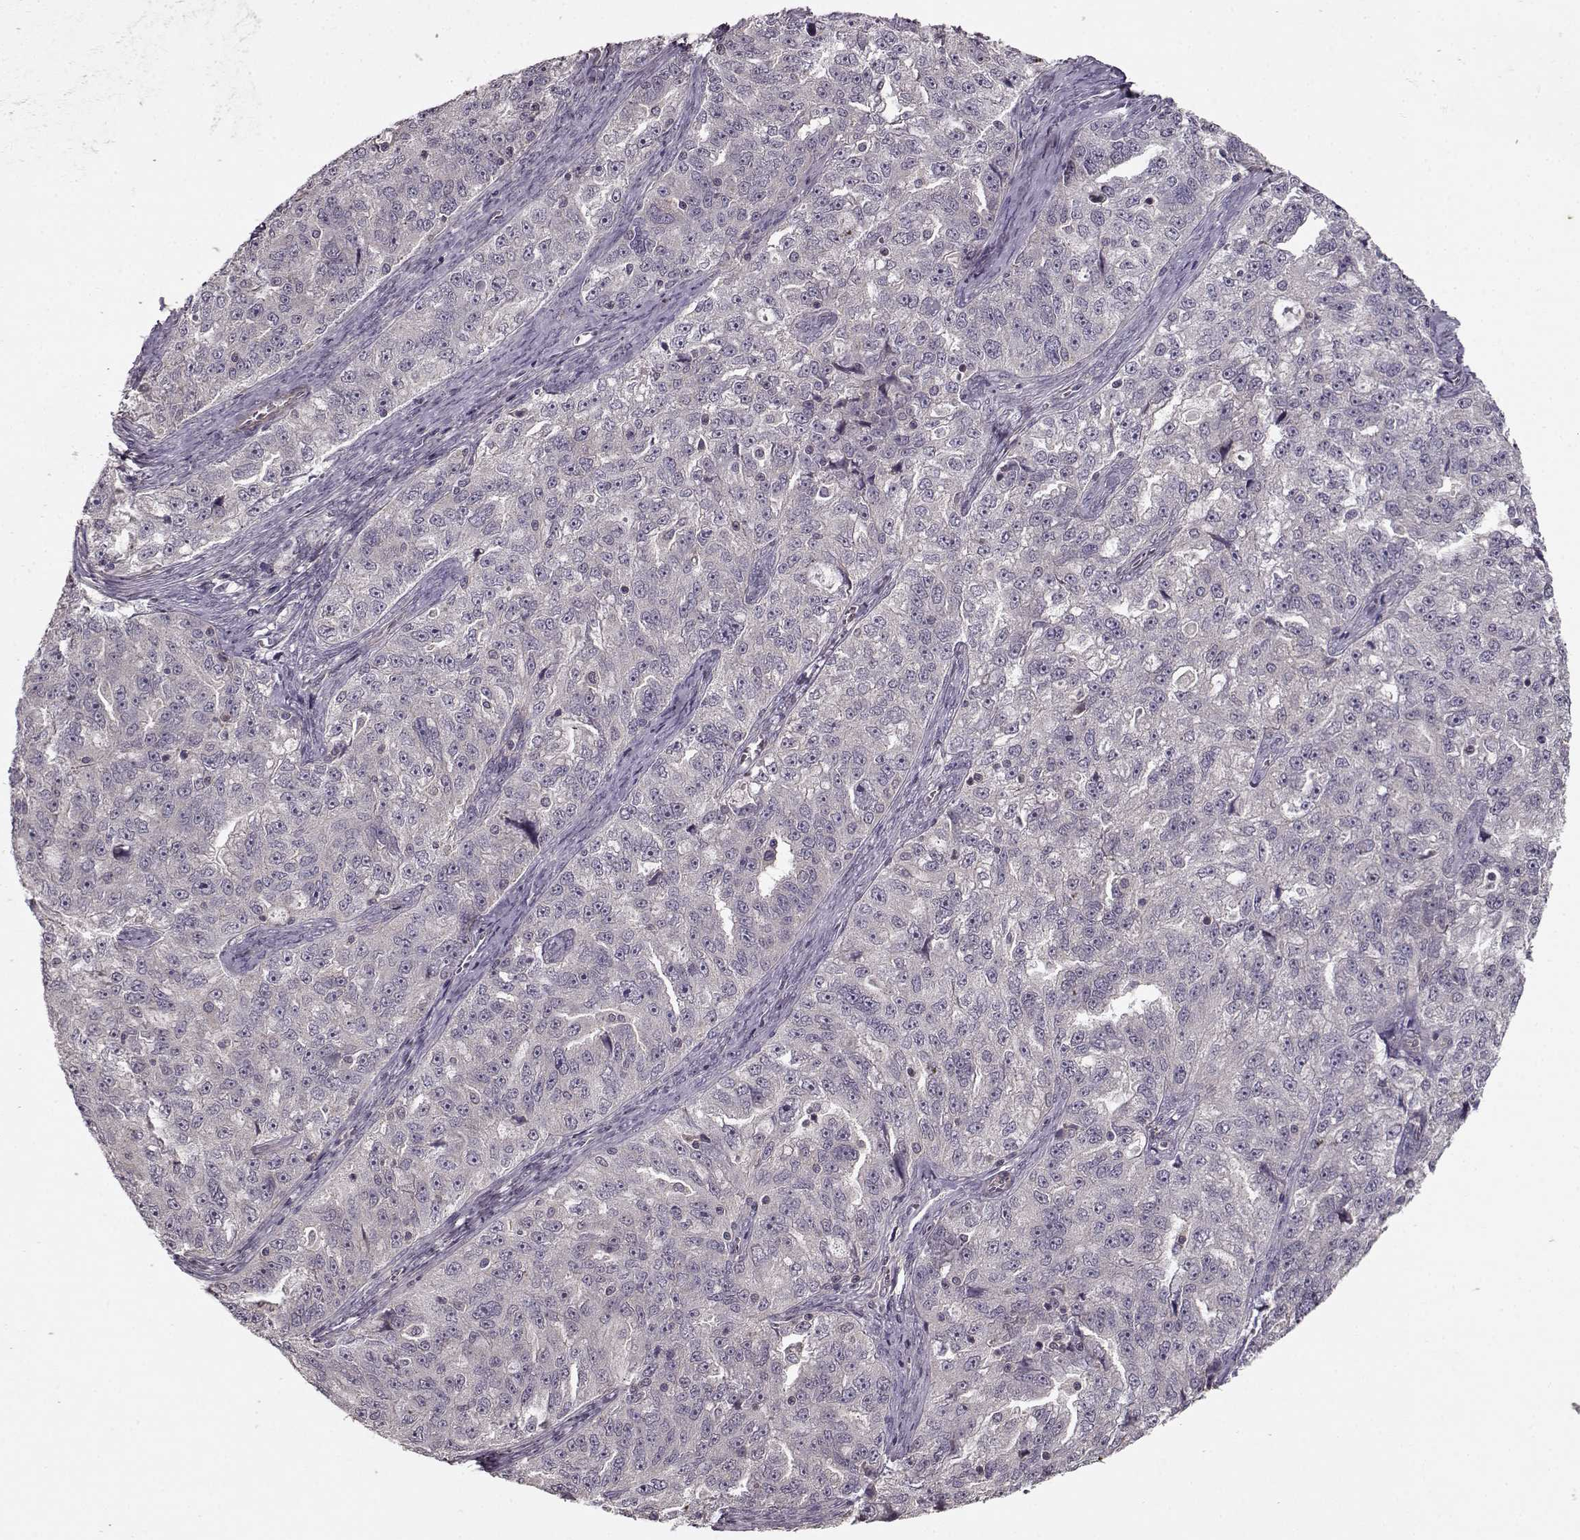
{"staining": {"intensity": "negative", "quantity": "none", "location": "none"}, "tissue": "ovarian cancer", "cell_type": "Tumor cells", "image_type": "cancer", "snomed": [{"axis": "morphology", "description": "Cystadenocarcinoma, serous, NOS"}, {"axis": "topography", "description": "Ovary"}], "caption": "The photomicrograph exhibits no significant positivity in tumor cells of ovarian cancer (serous cystadenocarcinoma).", "gene": "SLAIN2", "patient": {"sex": "female", "age": 51}}